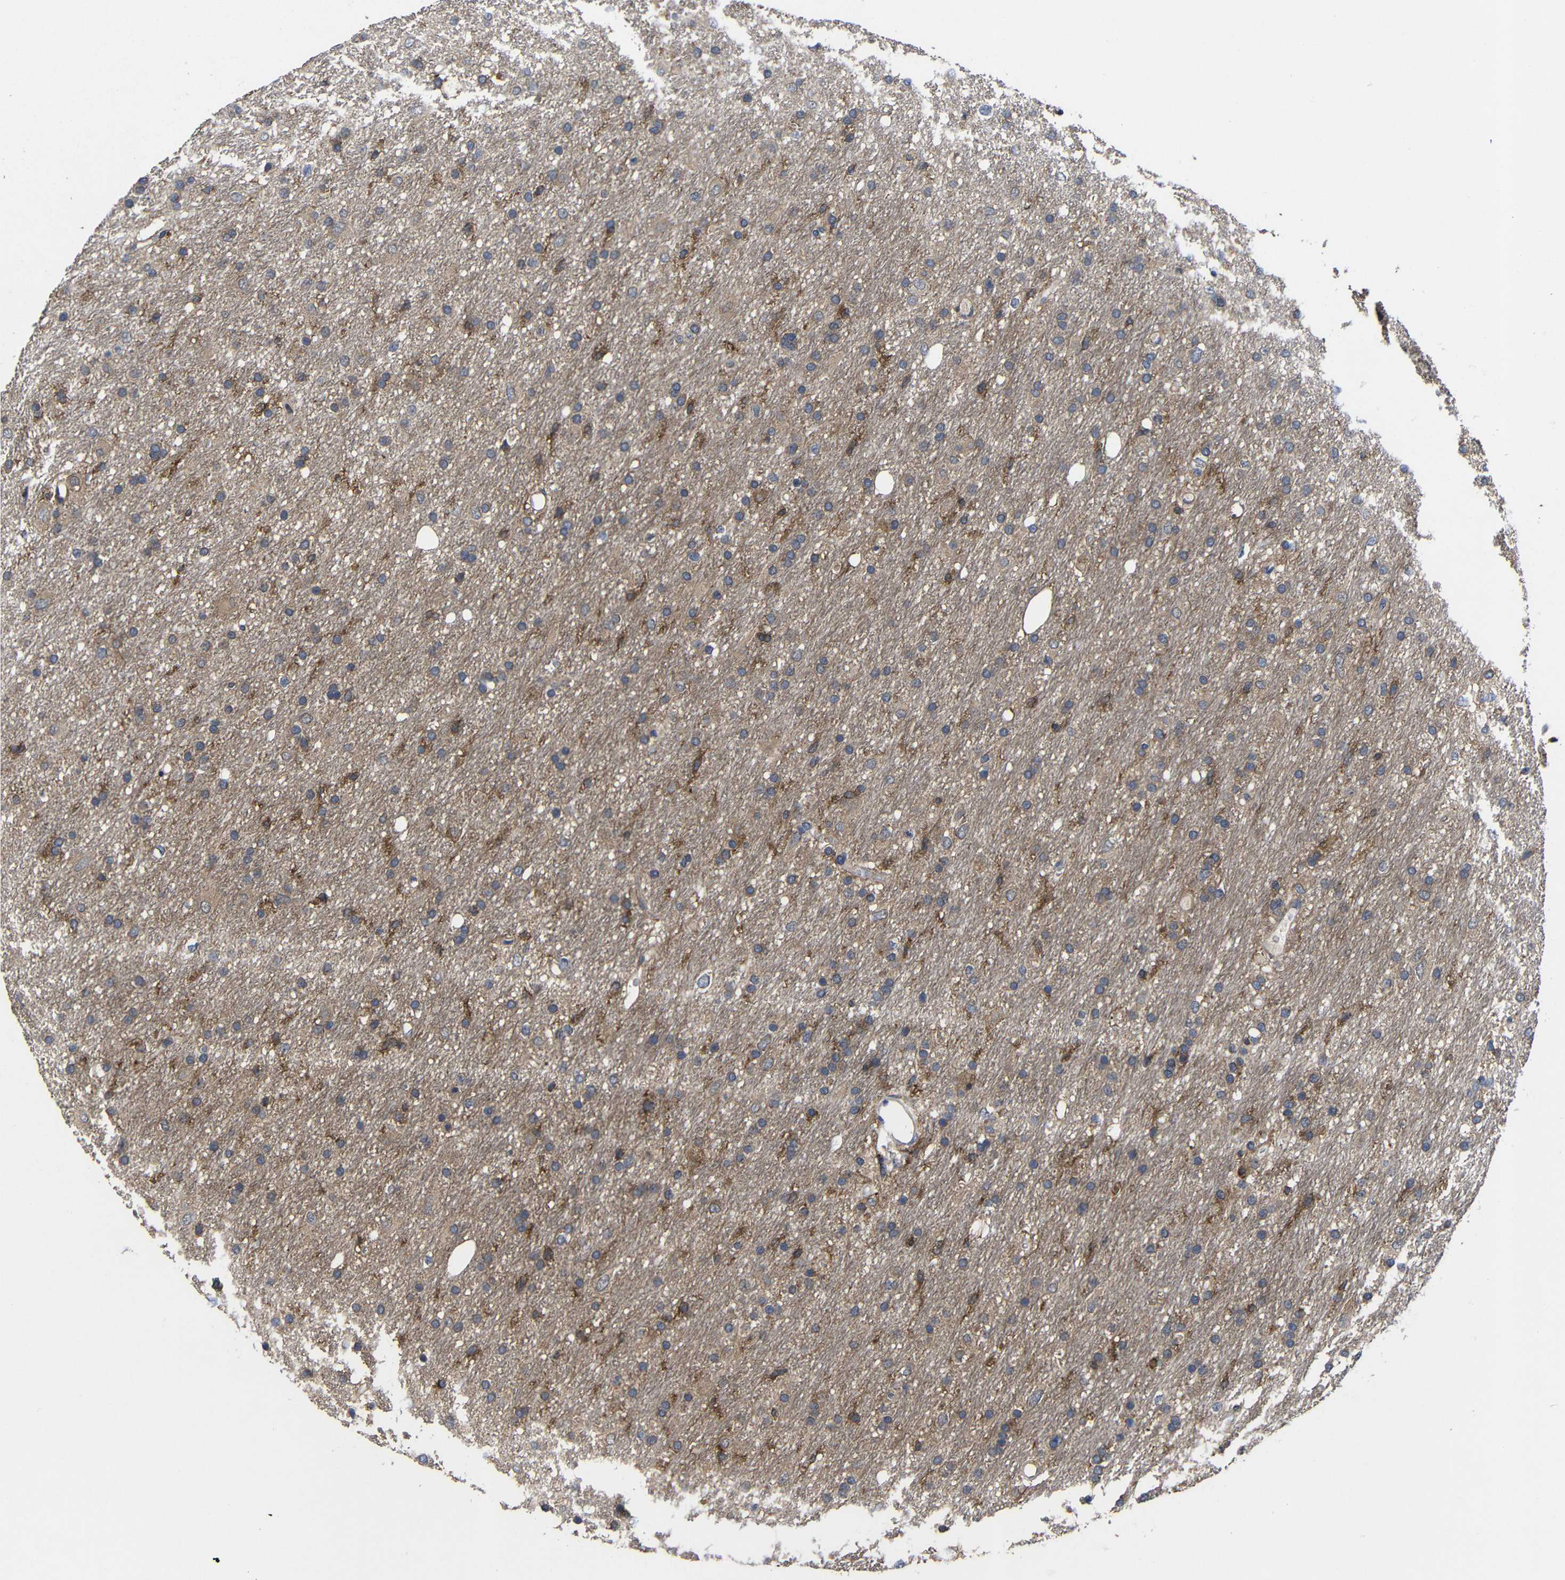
{"staining": {"intensity": "moderate", "quantity": ">75%", "location": "cytoplasmic/membranous"}, "tissue": "glioma", "cell_type": "Tumor cells", "image_type": "cancer", "snomed": [{"axis": "morphology", "description": "Glioma, malignant, Low grade"}, {"axis": "topography", "description": "Brain"}], "caption": "Glioma stained for a protein (brown) displays moderate cytoplasmic/membranous positive staining in about >75% of tumor cells.", "gene": "LPAR5", "patient": {"sex": "male", "age": 77}}